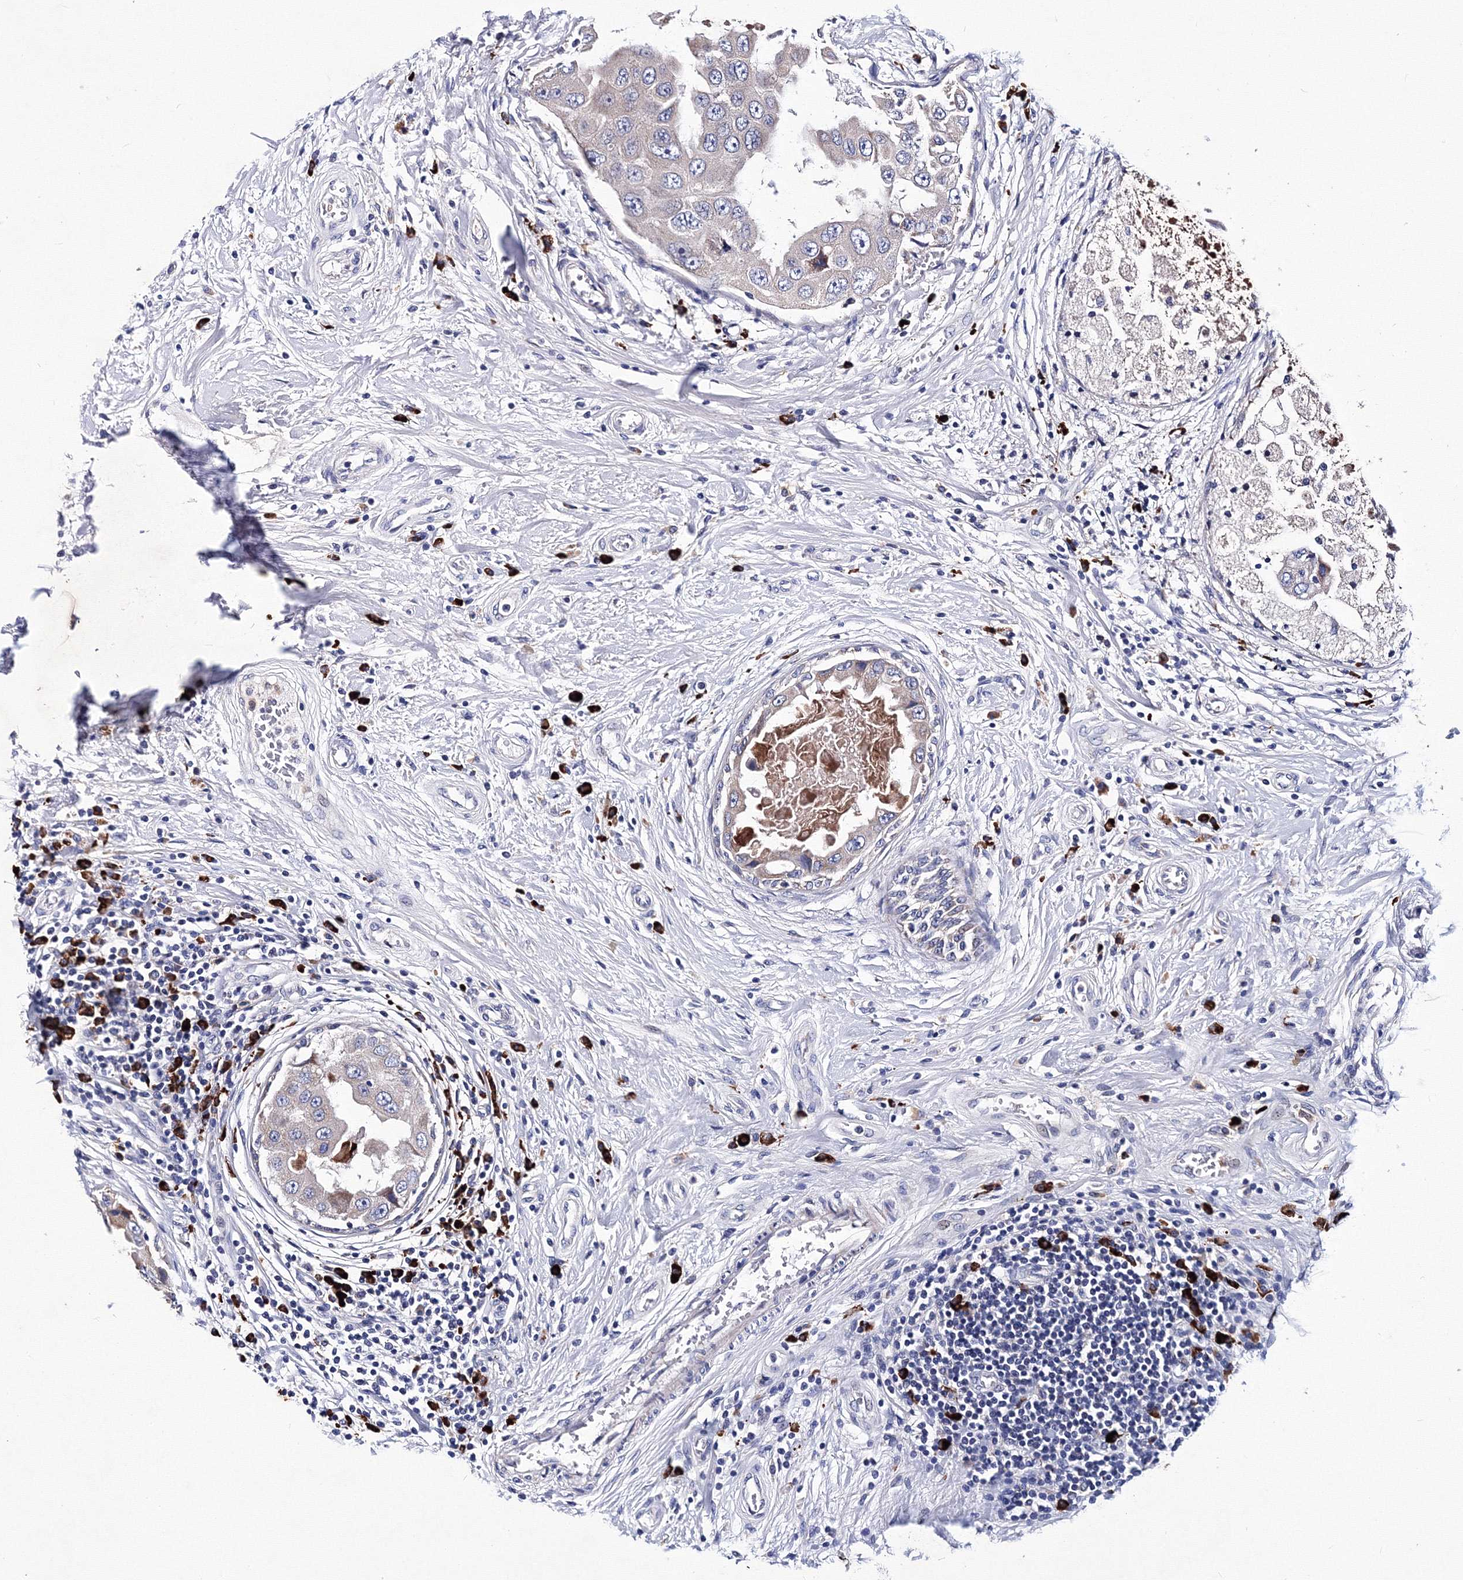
{"staining": {"intensity": "weak", "quantity": "25%-75%", "location": "cytoplasmic/membranous"}, "tissue": "breast cancer", "cell_type": "Tumor cells", "image_type": "cancer", "snomed": [{"axis": "morphology", "description": "Duct carcinoma"}, {"axis": "topography", "description": "Breast"}], "caption": "The photomicrograph displays immunohistochemical staining of breast infiltrating ductal carcinoma. There is weak cytoplasmic/membranous positivity is identified in about 25%-75% of tumor cells.", "gene": "TRPM2", "patient": {"sex": "female", "age": 27}}